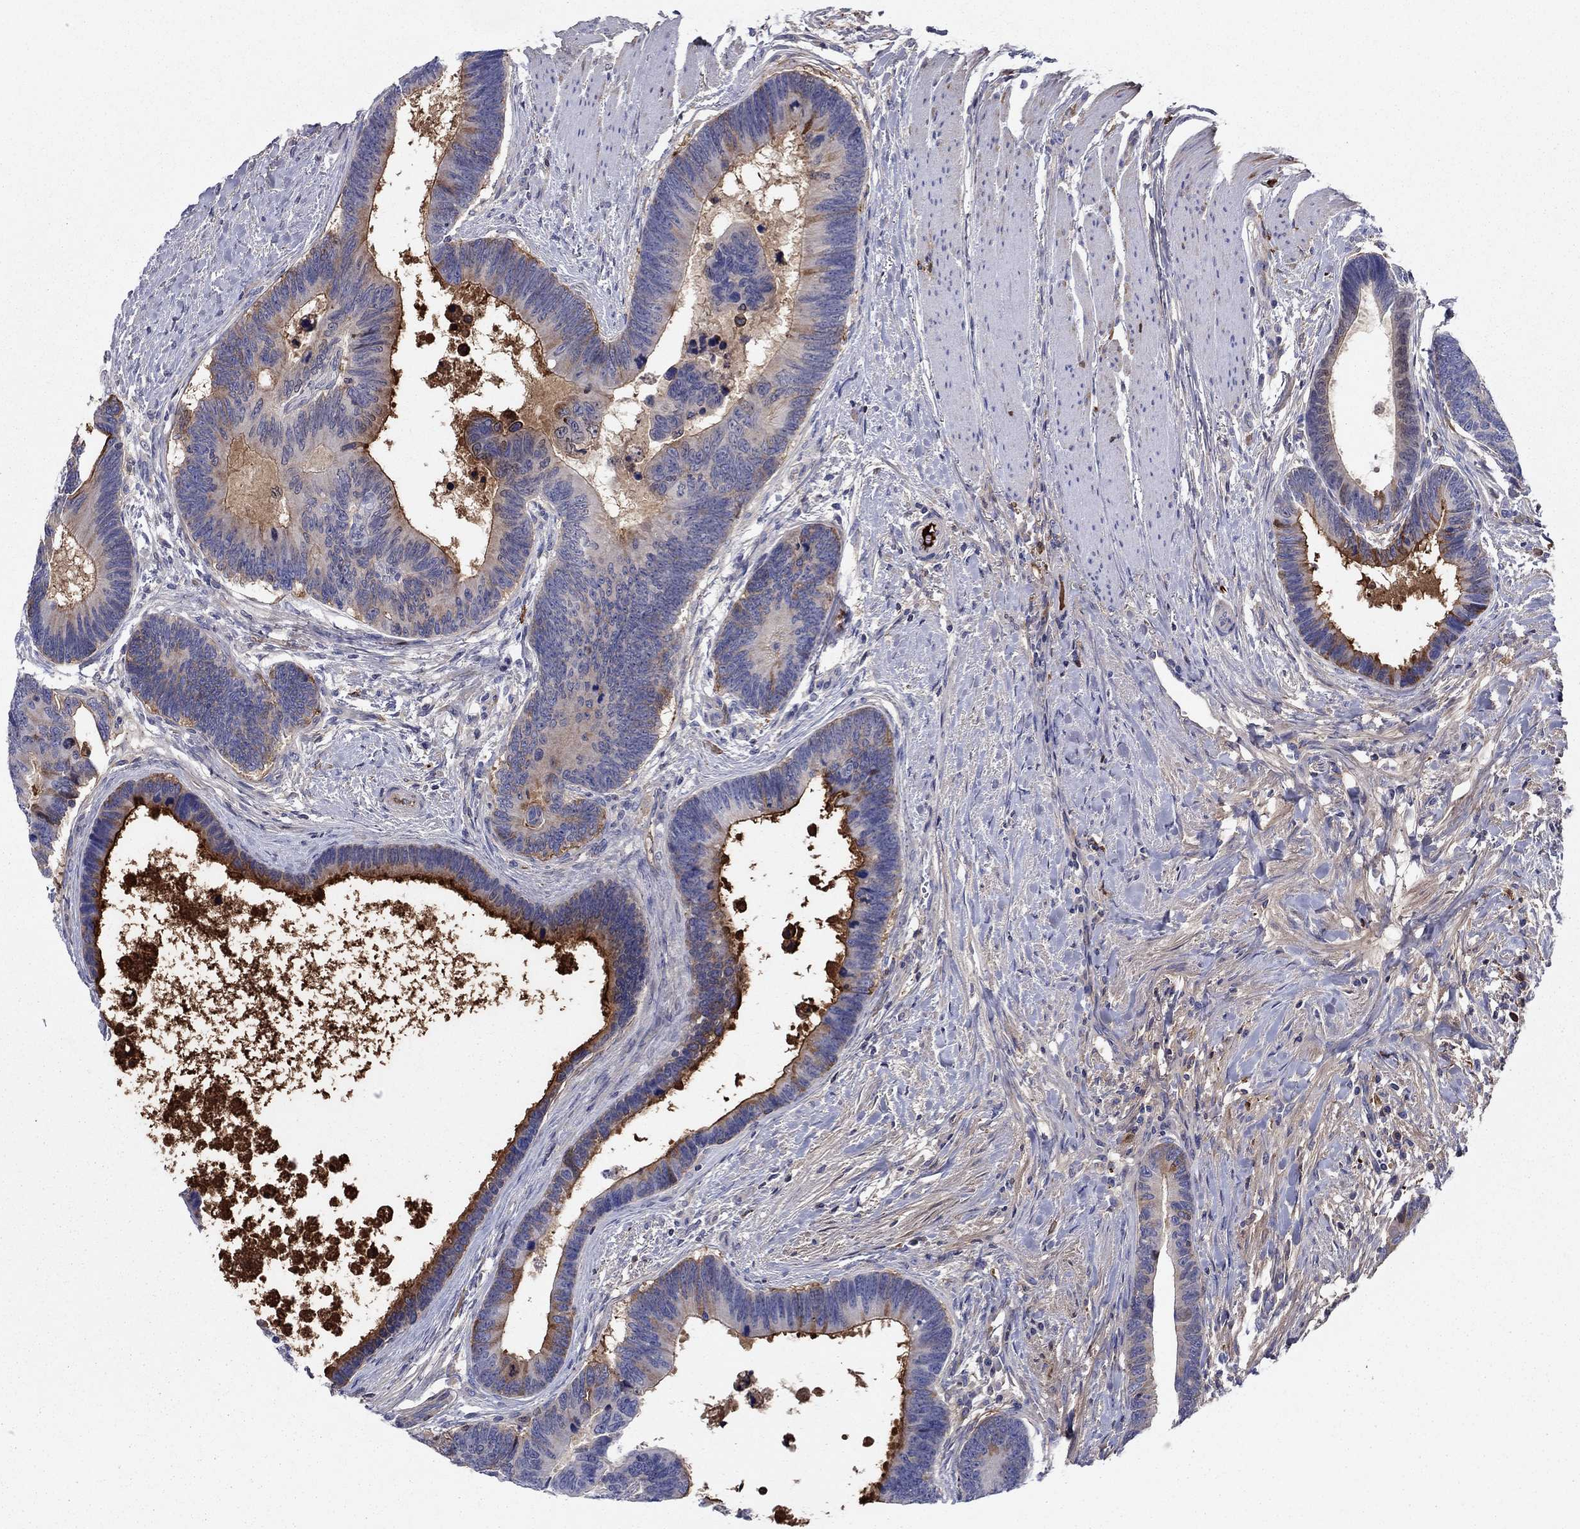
{"staining": {"intensity": "strong", "quantity": "<25%", "location": "cytoplasmic/membranous"}, "tissue": "colorectal cancer", "cell_type": "Tumor cells", "image_type": "cancer", "snomed": [{"axis": "morphology", "description": "Adenocarcinoma, NOS"}, {"axis": "topography", "description": "Colon"}], "caption": "Strong cytoplasmic/membranous expression for a protein is present in about <25% of tumor cells of colorectal cancer using immunohistochemistry.", "gene": "HPX", "patient": {"sex": "female", "age": 77}}